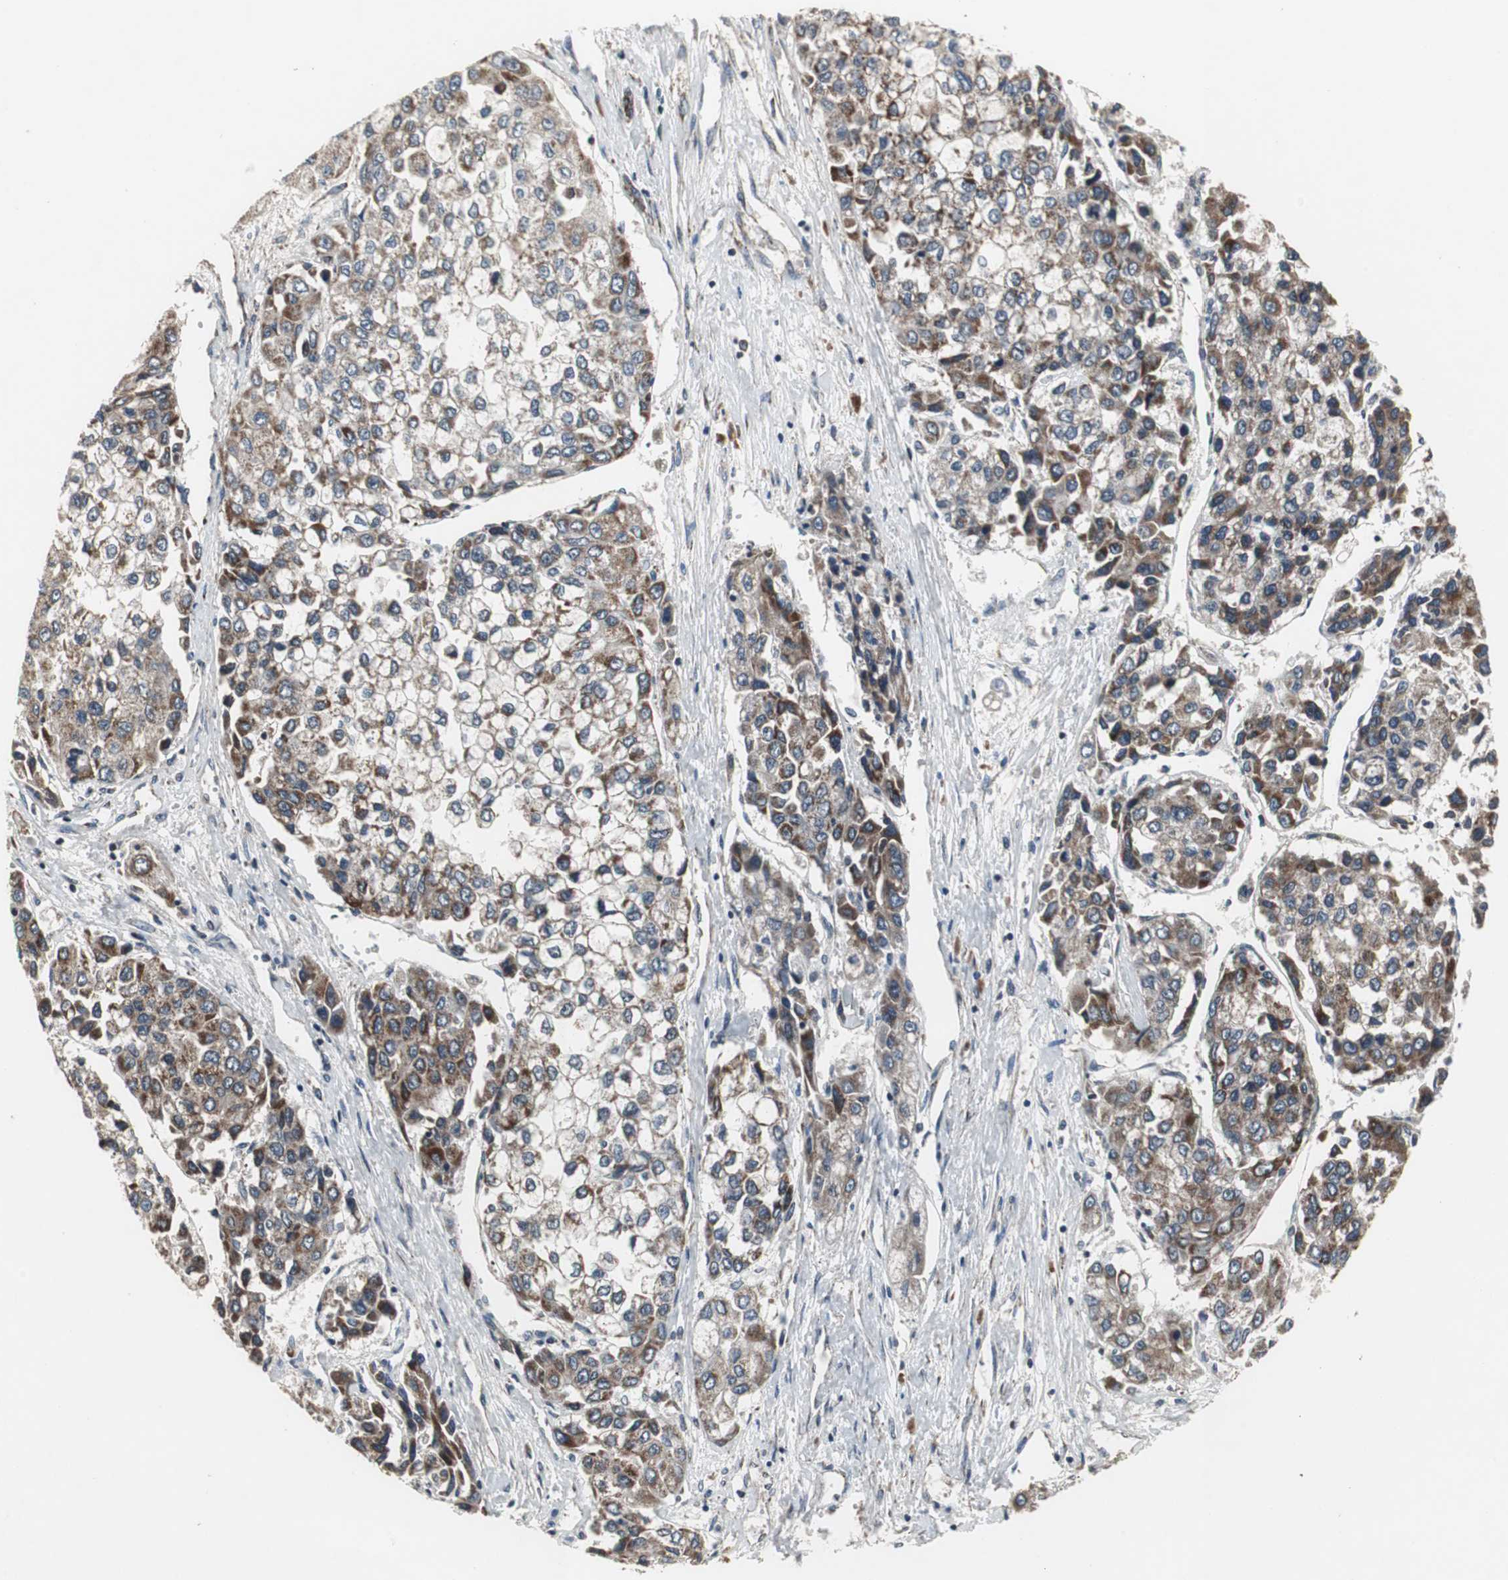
{"staining": {"intensity": "strong", "quantity": ">75%", "location": "cytoplasmic/membranous"}, "tissue": "liver cancer", "cell_type": "Tumor cells", "image_type": "cancer", "snomed": [{"axis": "morphology", "description": "Carcinoma, Hepatocellular, NOS"}, {"axis": "topography", "description": "Liver"}], "caption": "A high-resolution micrograph shows immunohistochemistry (IHC) staining of liver cancer (hepatocellular carcinoma), which exhibits strong cytoplasmic/membranous expression in about >75% of tumor cells.", "gene": "MRPL40", "patient": {"sex": "female", "age": 66}}